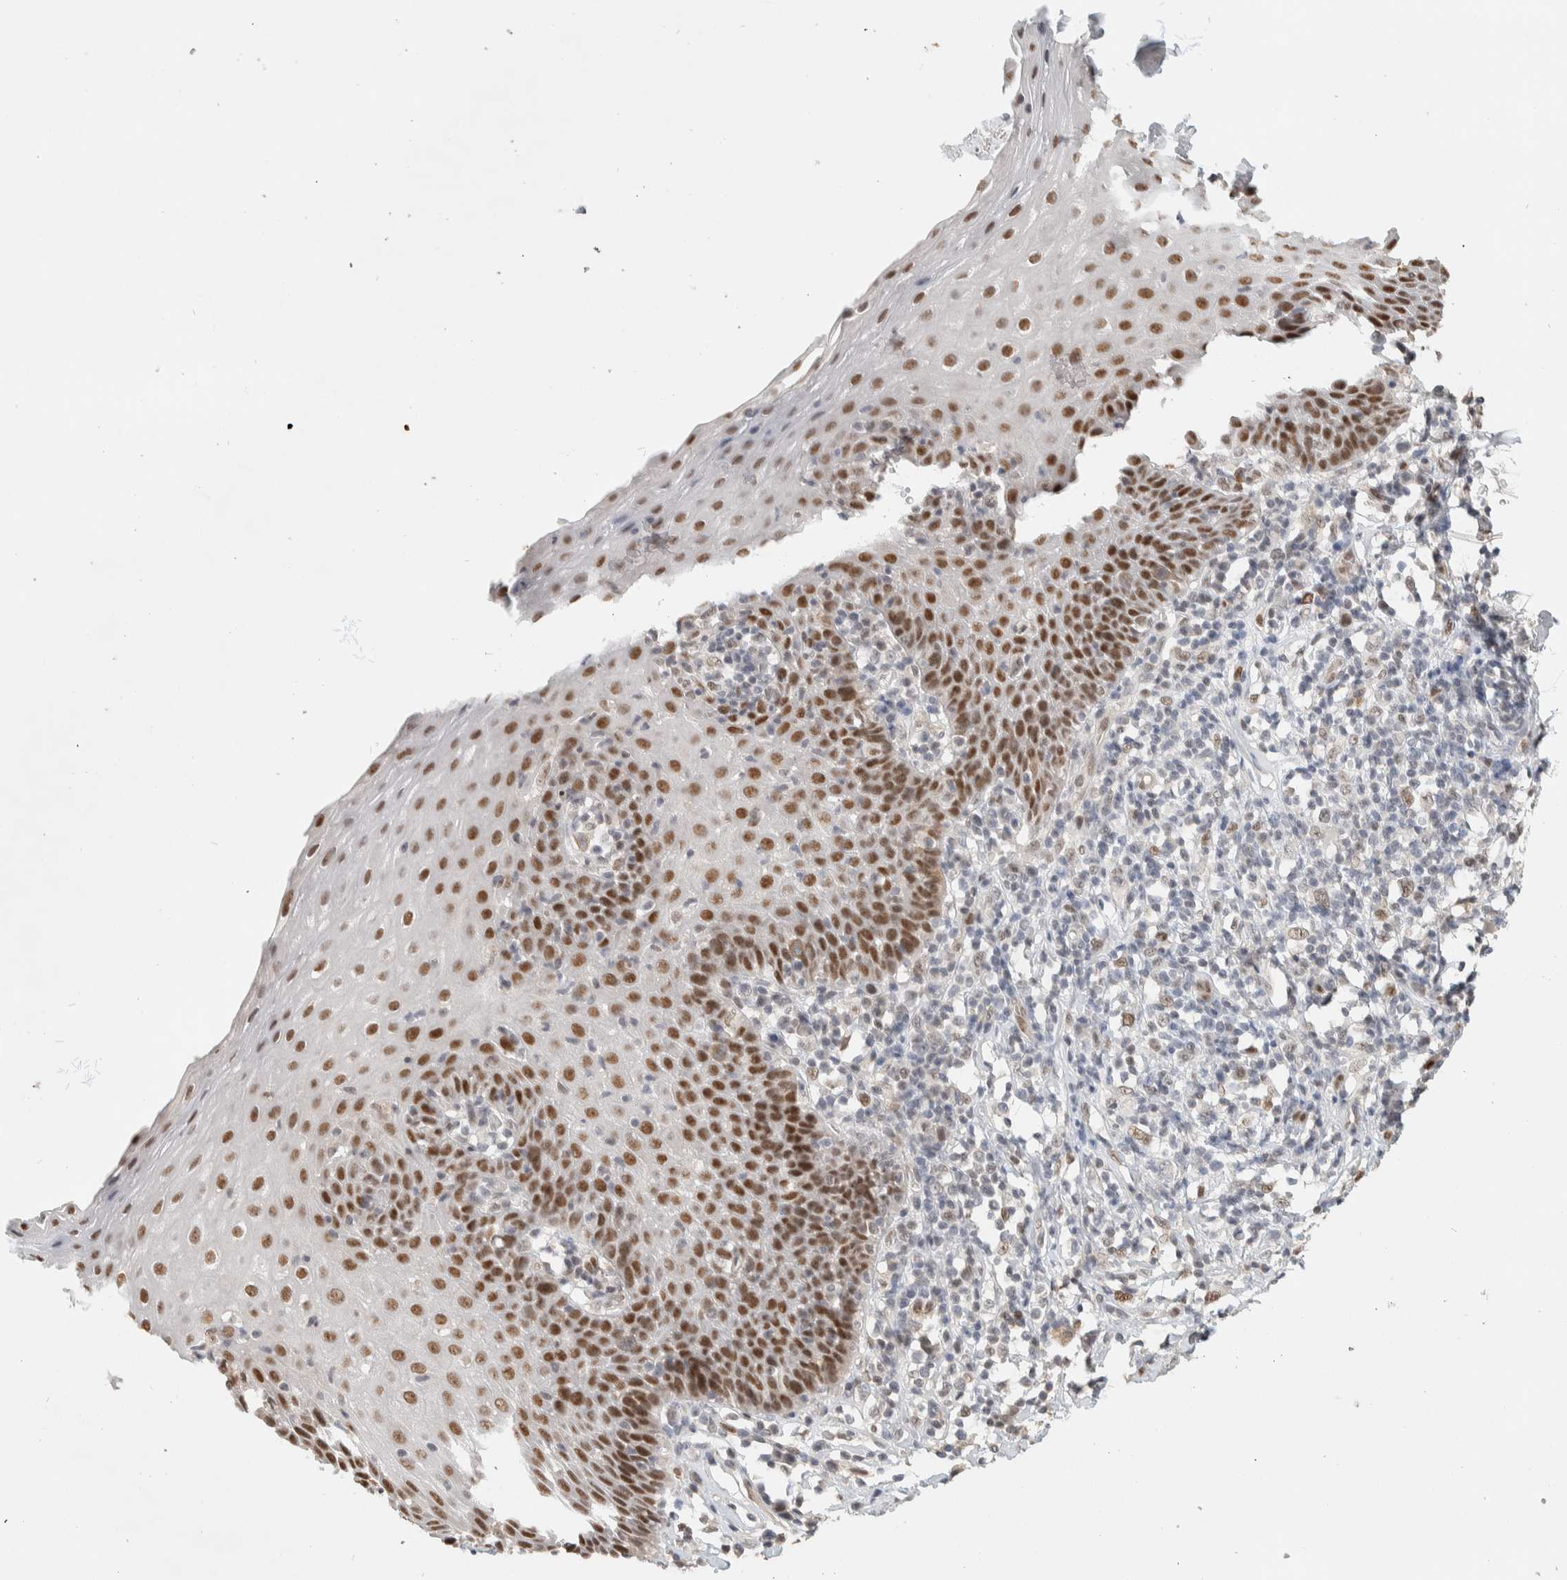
{"staining": {"intensity": "moderate", "quantity": ">75%", "location": "nuclear"}, "tissue": "esophagus", "cell_type": "Squamous epithelial cells", "image_type": "normal", "snomed": [{"axis": "morphology", "description": "Normal tissue, NOS"}, {"axis": "topography", "description": "Esophagus"}], "caption": "Immunohistochemistry staining of benign esophagus, which demonstrates medium levels of moderate nuclear expression in about >75% of squamous epithelial cells indicating moderate nuclear protein staining. The staining was performed using DAB (3,3'-diaminobenzidine) (brown) for protein detection and nuclei were counterstained in hematoxylin (blue).", "gene": "PUS7", "patient": {"sex": "female", "age": 61}}